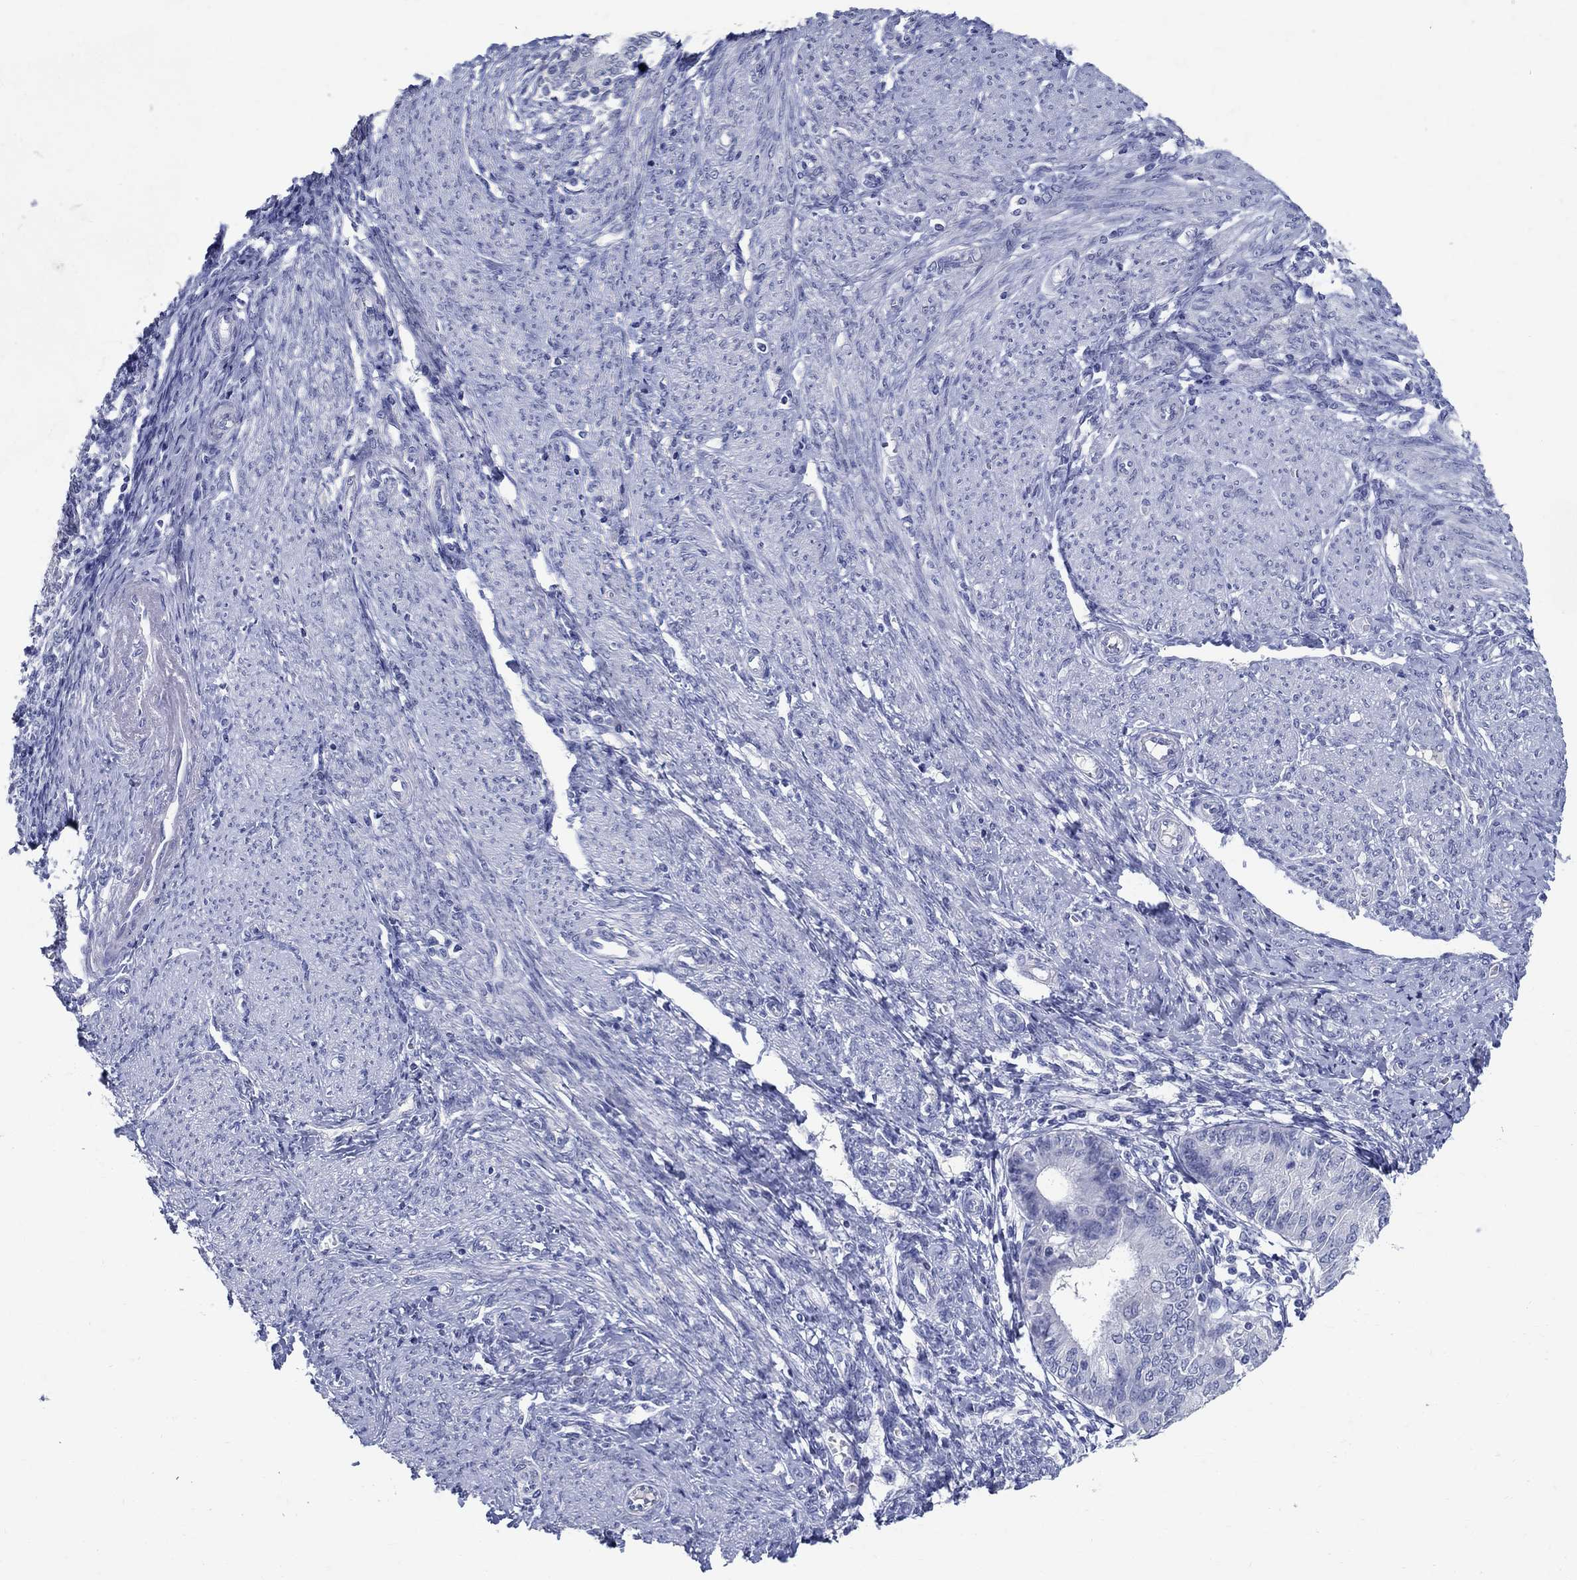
{"staining": {"intensity": "negative", "quantity": "none", "location": "none"}, "tissue": "endometrial cancer", "cell_type": "Tumor cells", "image_type": "cancer", "snomed": [{"axis": "morphology", "description": "Adenocarcinoma, NOS"}, {"axis": "topography", "description": "Endometrium"}], "caption": "Human adenocarcinoma (endometrial) stained for a protein using IHC reveals no staining in tumor cells.", "gene": "SOX2", "patient": {"sex": "female", "age": 68}}